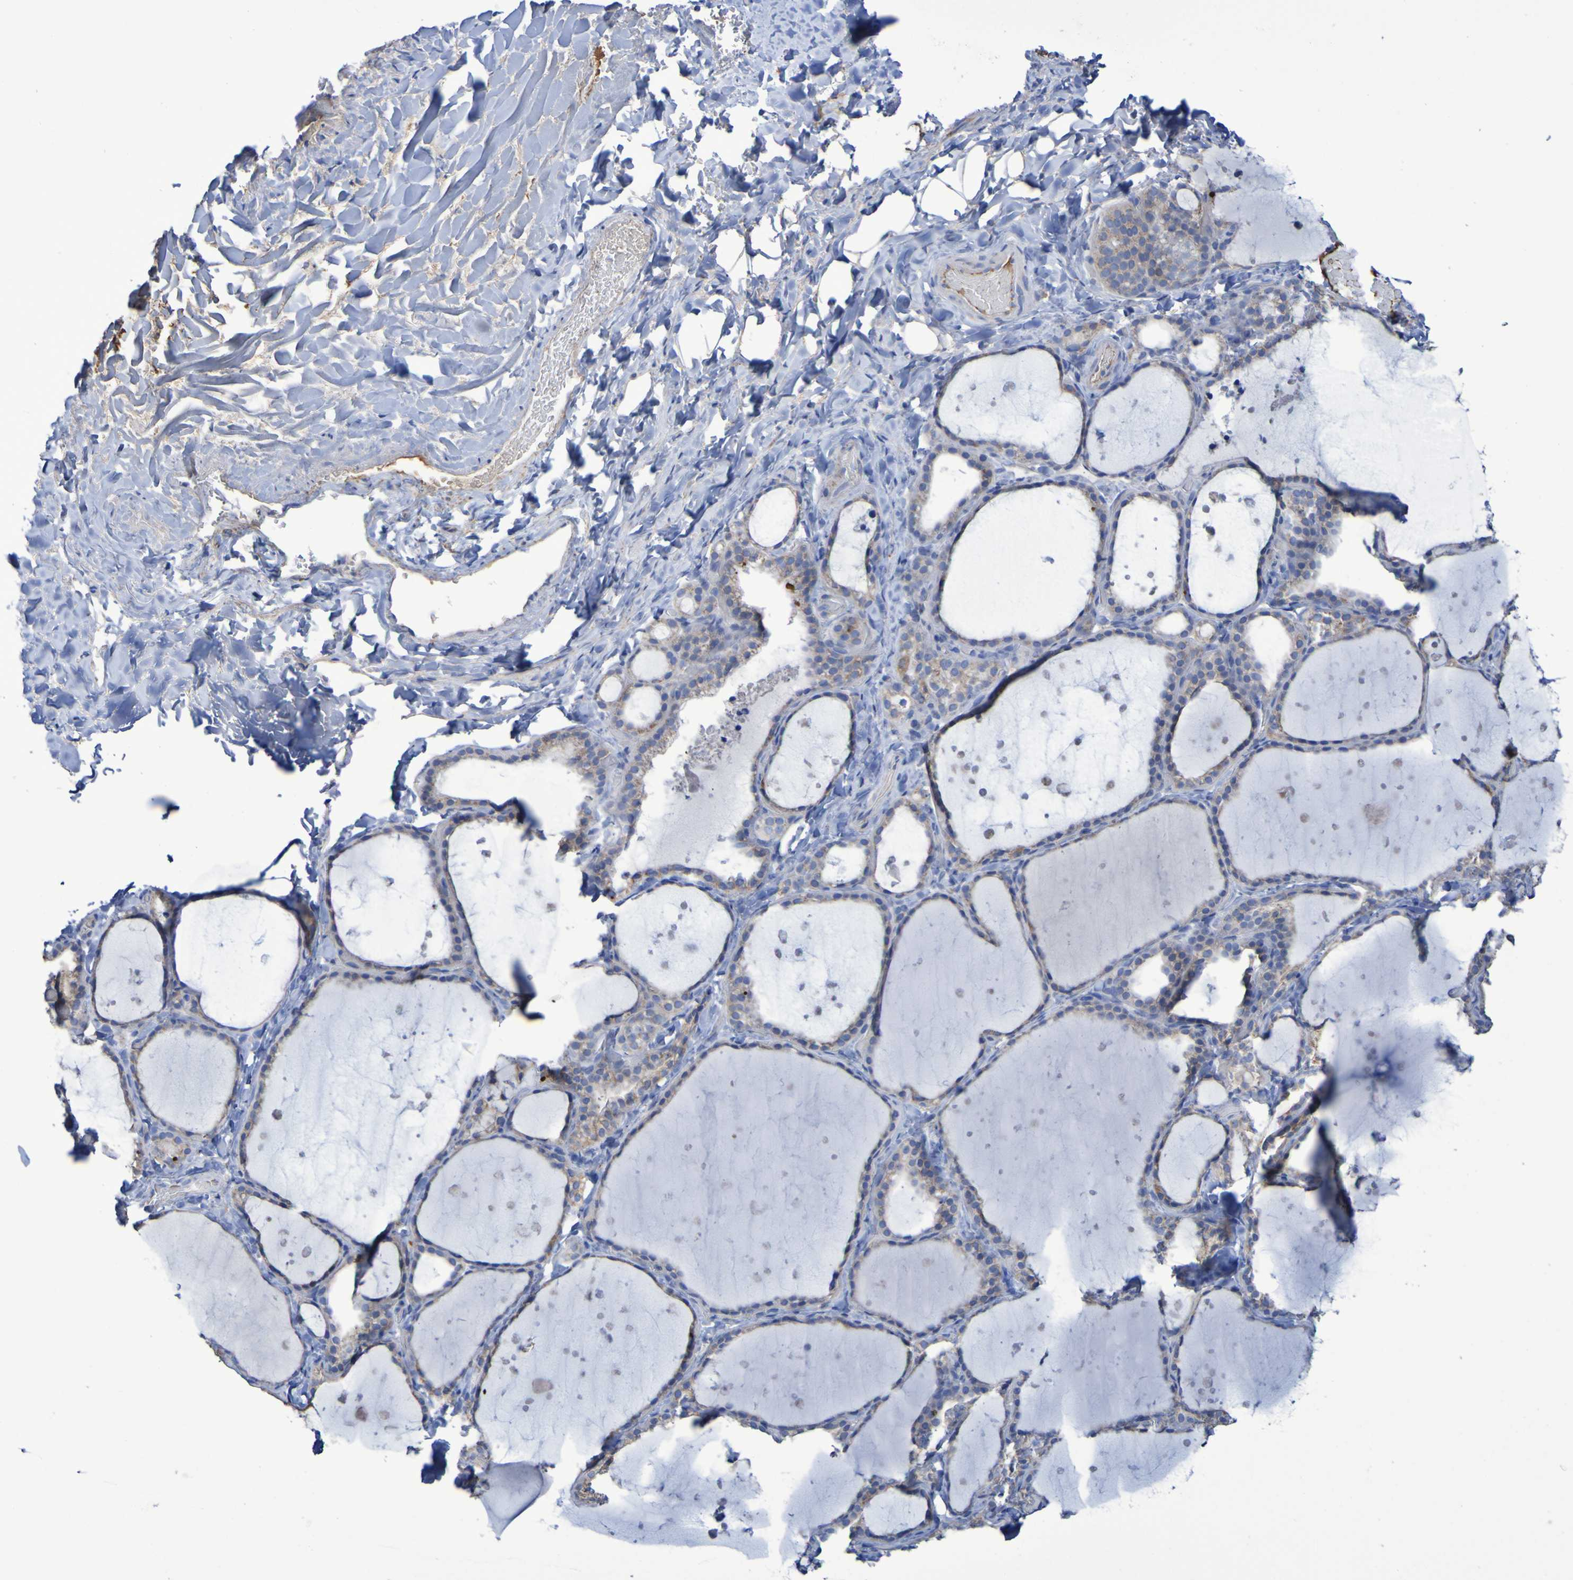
{"staining": {"intensity": "weak", "quantity": ">75%", "location": "cytoplasmic/membranous"}, "tissue": "thyroid gland", "cell_type": "Glandular cells", "image_type": "normal", "snomed": [{"axis": "morphology", "description": "Normal tissue, NOS"}, {"axis": "topography", "description": "Thyroid gland"}], "caption": "A brown stain labels weak cytoplasmic/membranous expression of a protein in glandular cells of benign human thyroid gland. The staining was performed using DAB to visualize the protein expression in brown, while the nuclei were stained in blue with hematoxylin (Magnification: 20x).", "gene": "CNTN2", "patient": {"sex": "female", "age": 44}}